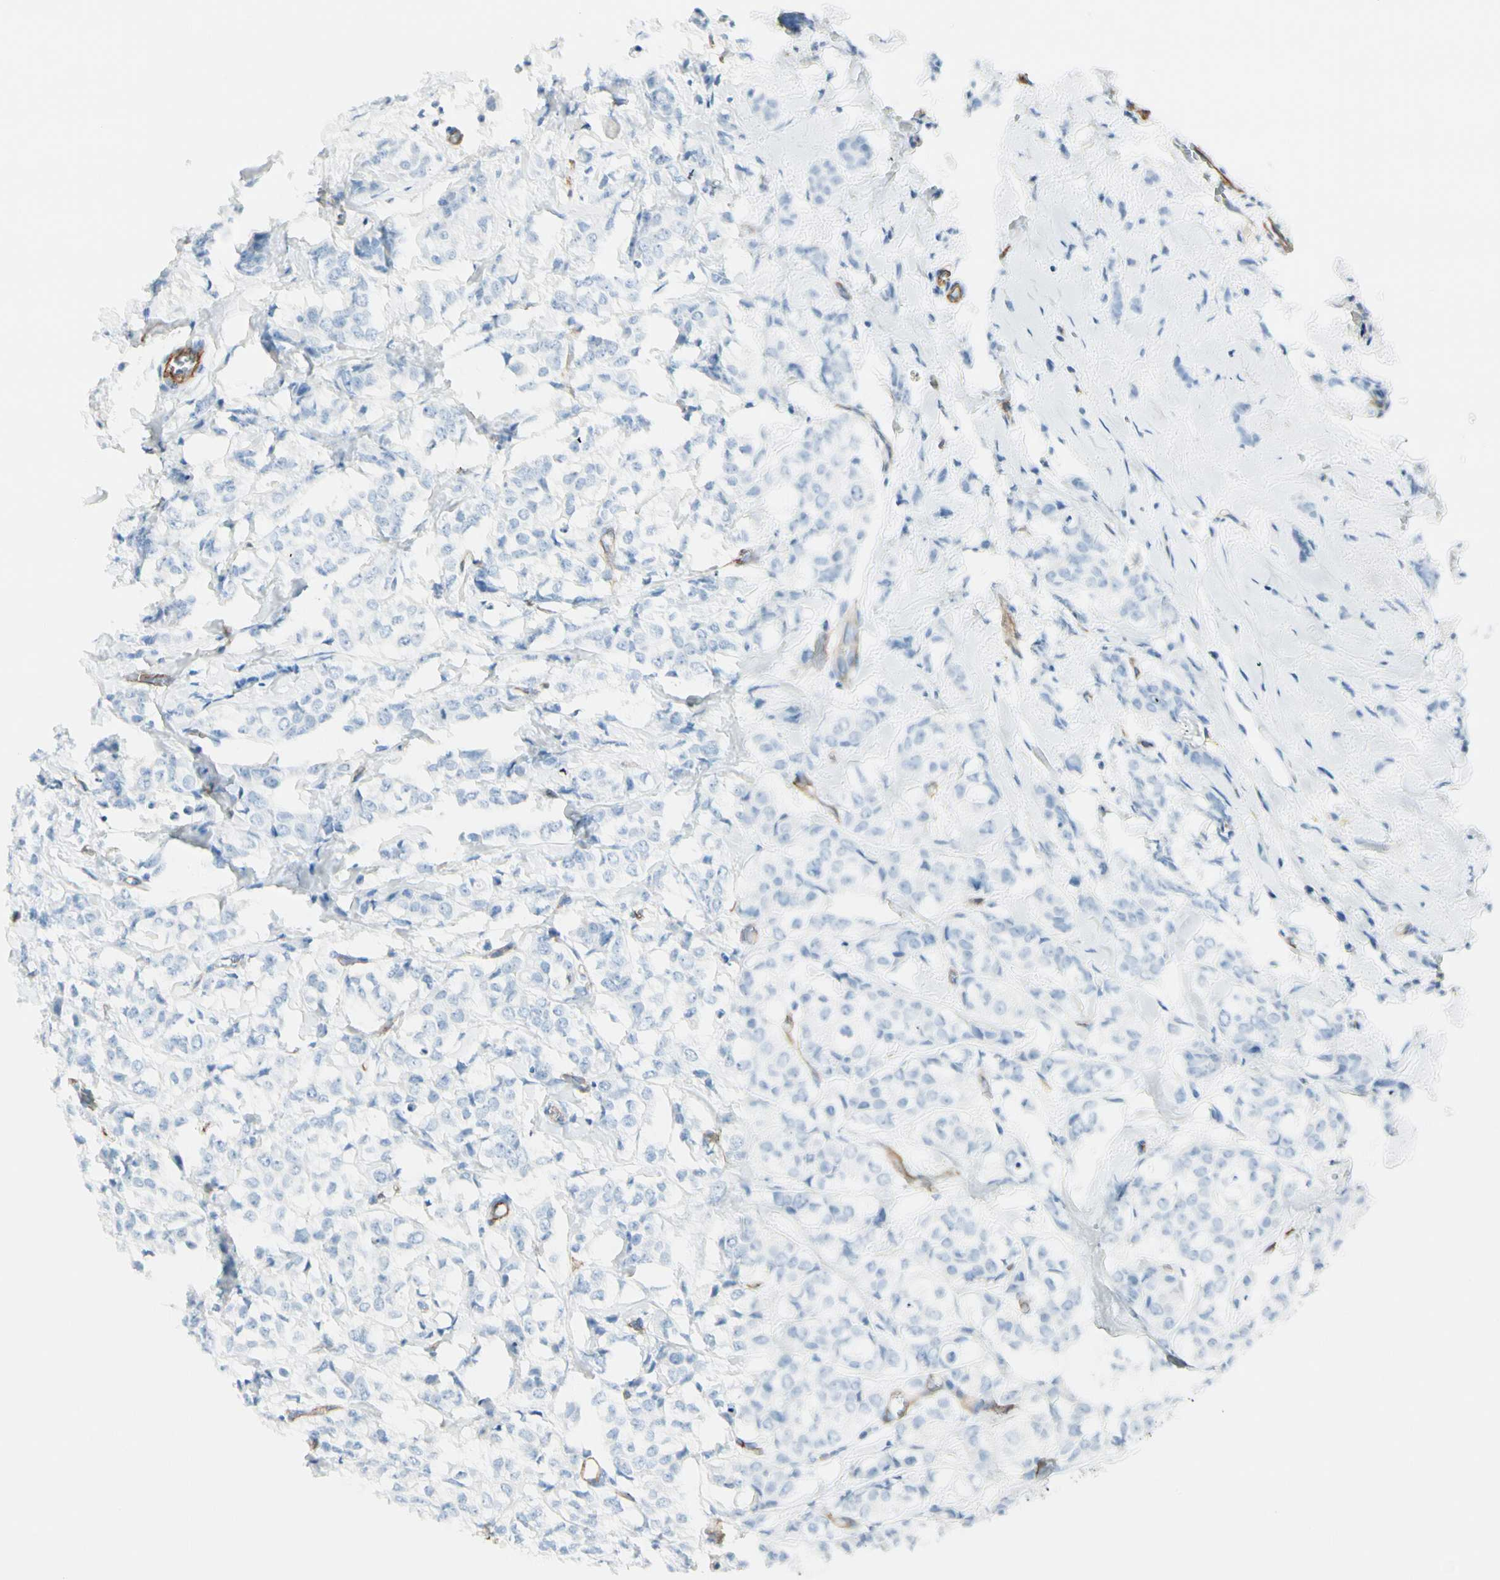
{"staining": {"intensity": "negative", "quantity": "none", "location": "none"}, "tissue": "breast cancer", "cell_type": "Tumor cells", "image_type": "cancer", "snomed": [{"axis": "morphology", "description": "Lobular carcinoma"}, {"axis": "topography", "description": "Breast"}], "caption": "A photomicrograph of breast cancer stained for a protein demonstrates no brown staining in tumor cells.", "gene": "CD93", "patient": {"sex": "female", "age": 60}}